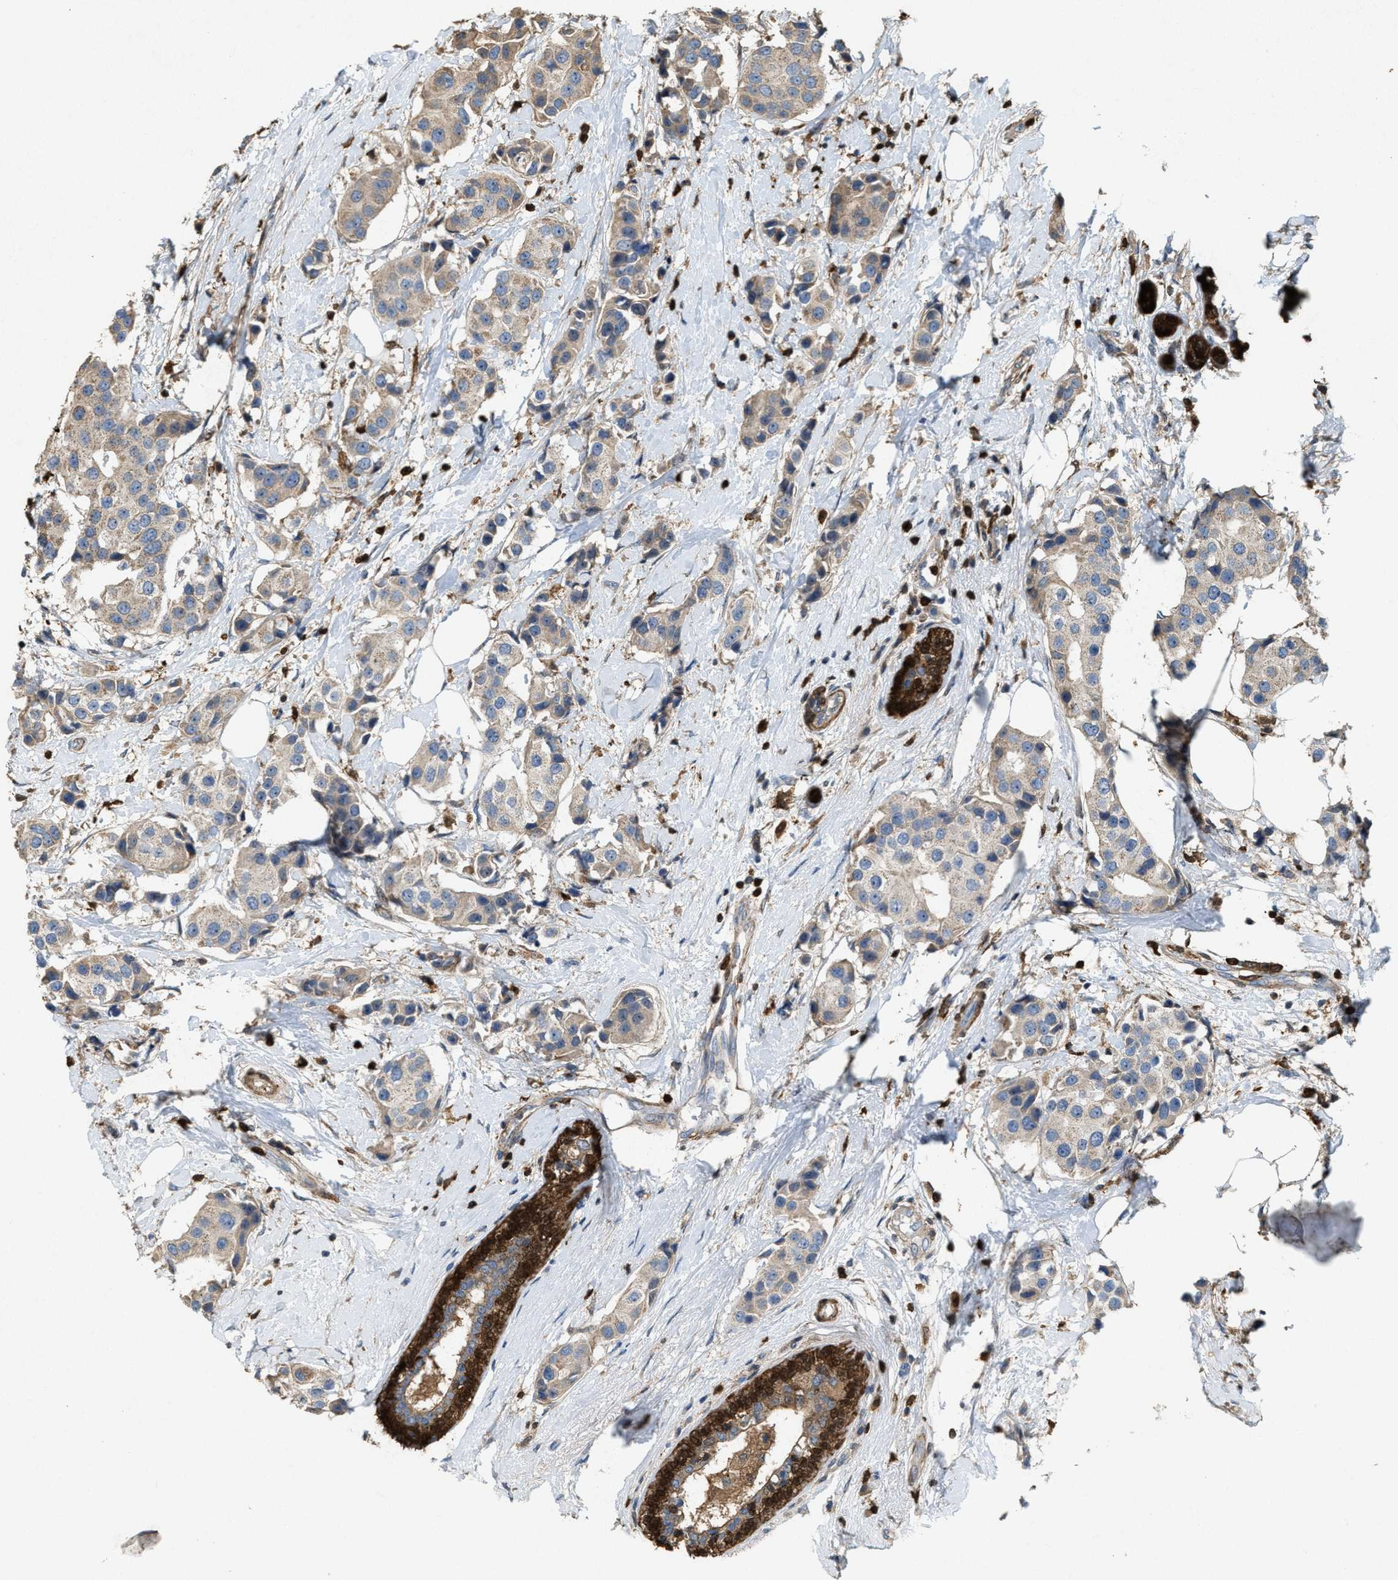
{"staining": {"intensity": "weak", "quantity": "<25%", "location": "cytoplasmic/membranous"}, "tissue": "breast cancer", "cell_type": "Tumor cells", "image_type": "cancer", "snomed": [{"axis": "morphology", "description": "Normal tissue, NOS"}, {"axis": "morphology", "description": "Duct carcinoma"}, {"axis": "topography", "description": "Breast"}], "caption": "DAB (3,3'-diaminobenzidine) immunohistochemical staining of human breast cancer displays no significant positivity in tumor cells.", "gene": "SERPINB5", "patient": {"sex": "female", "age": 39}}